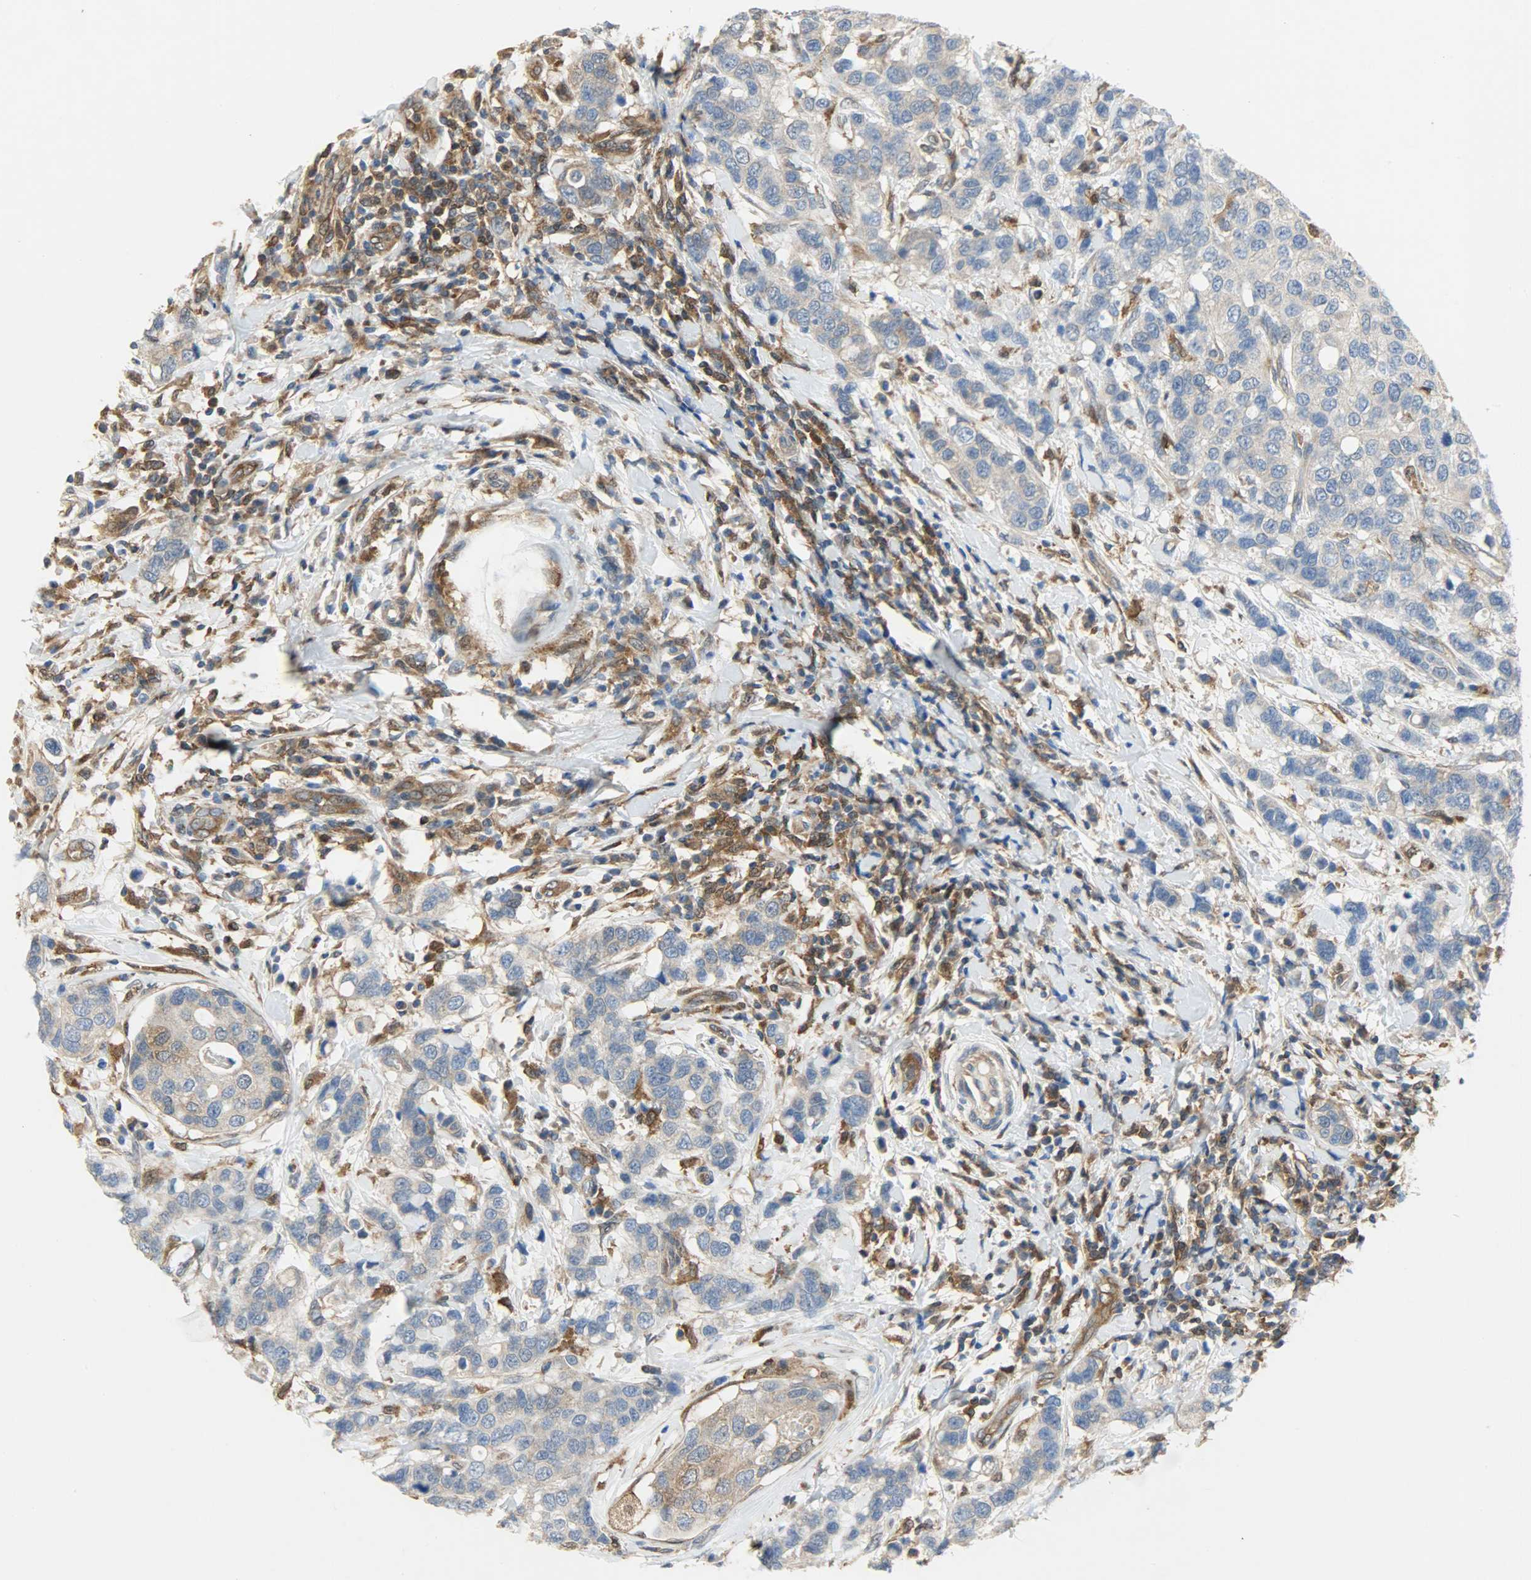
{"staining": {"intensity": "moderate", "quantity": ">75%", "location": "cytoplasmic/membranous"}, "tissue": "breast cancer", "cell_type": "Tumor cells", "image_type": "cancer", "snomed": [{"axis": "morphology", "description": "Duct carcinoma"}, {"axis": "topography", "description": "Breast"}], "caption": "Breast intraductal carcinoma was stained to show a protein in brown. There is medium levels of moderate cytoplasmic/membranous staining in about >75% of tumor cells.", "gene": "TRIM21", "patient": {"sex": "female", "age": 27}}